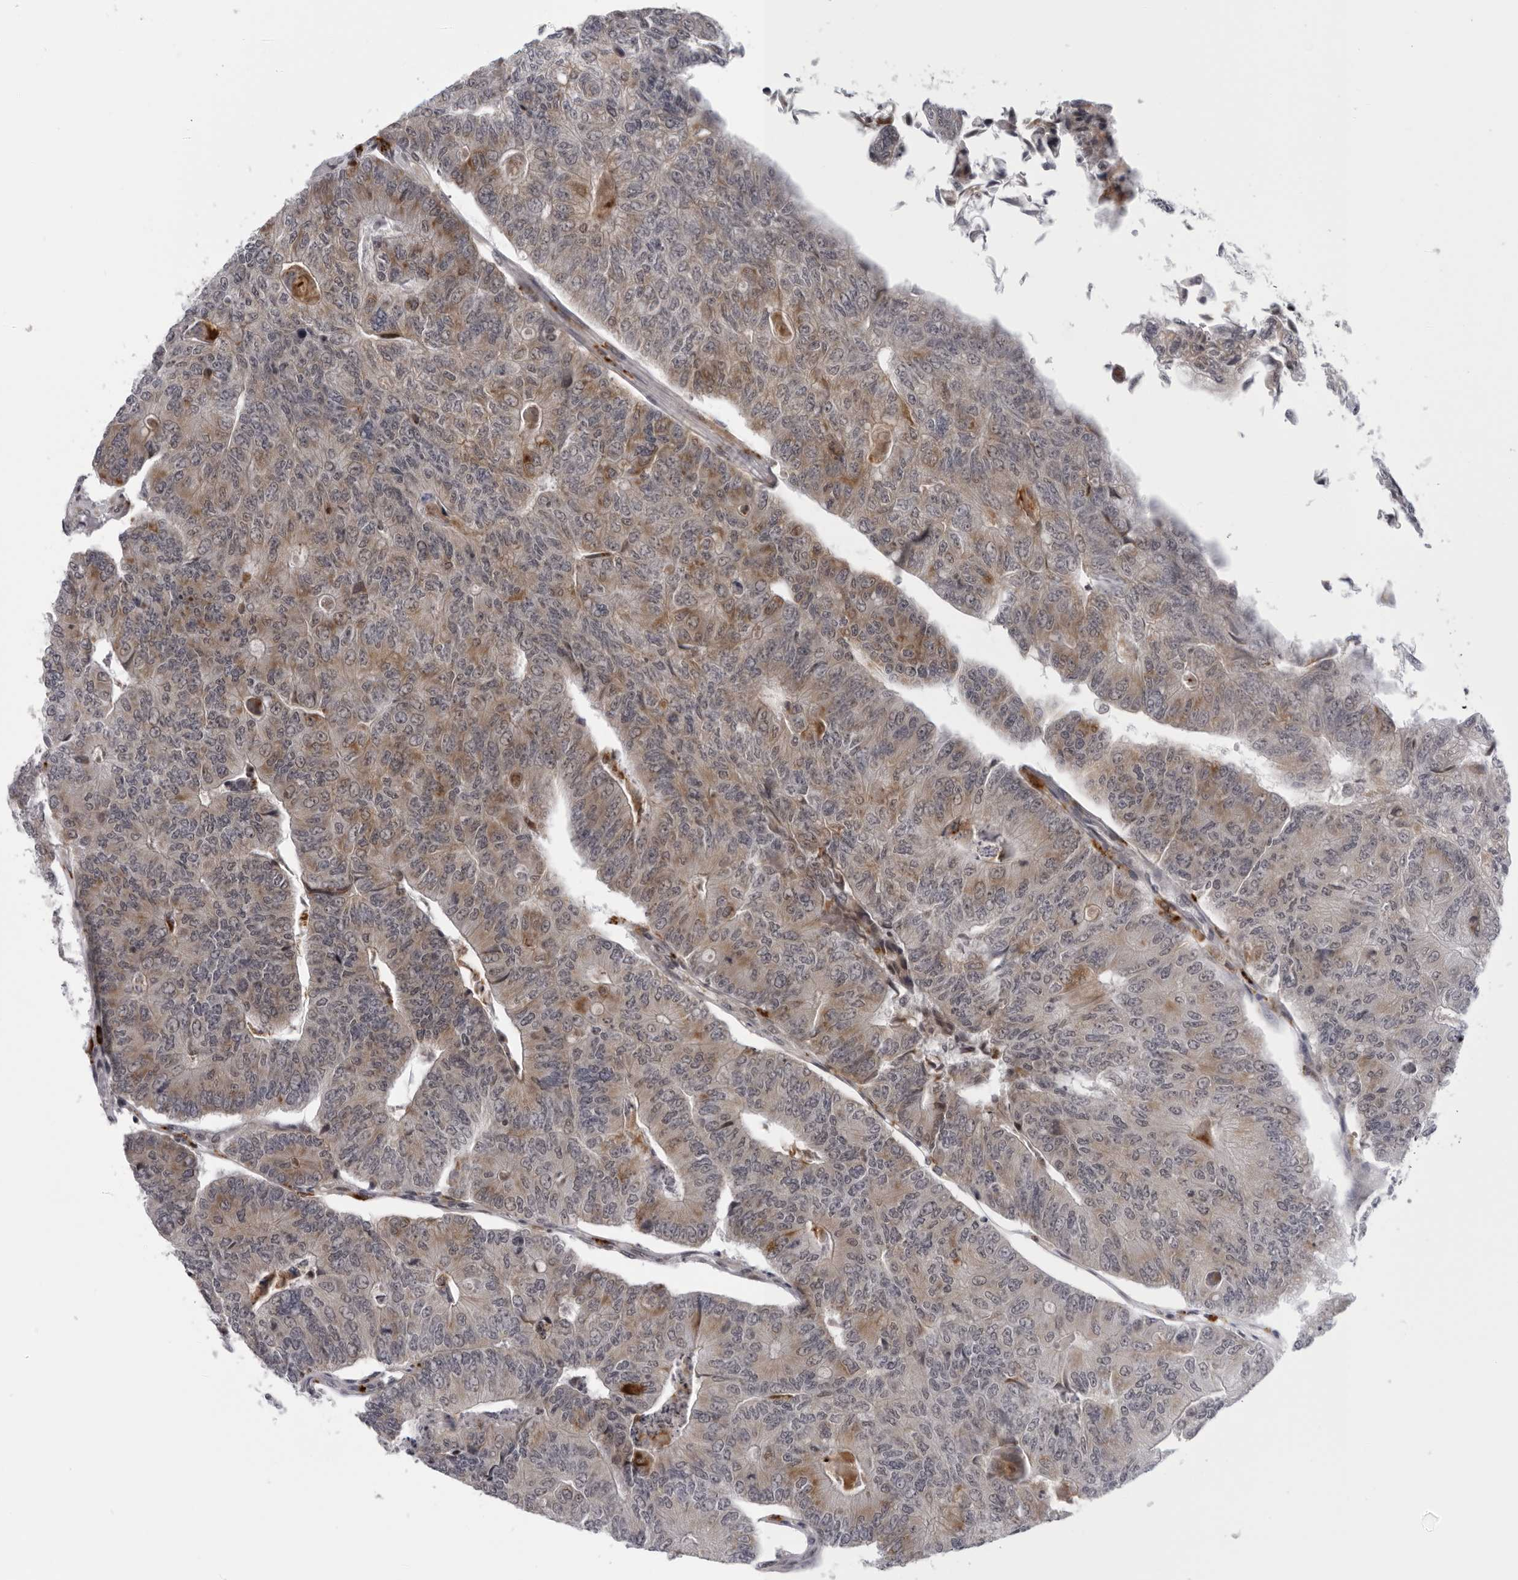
{"staining": {"intensity": "moderate", "quantity": "25%-75%", "location": "cytoplasmic/membranous"}, "tissue": "colorectal cancer", "cell_type": "Tumor cells", "image_type": "cancer", "snomed": [{"axis": "morphology", "description": "Adenocarcinoma, NOS"}, {"axis": "topography", "description": "Colon"}], "caption": "Colorectal adenocarcinoma stained with DAB IHC shows medium levels of moderate cytoplasmic/membranous staining in about 25%-75% of tumor cells.", "gene": "CPT2", "patient": {"sex": "female", "age": 67}}